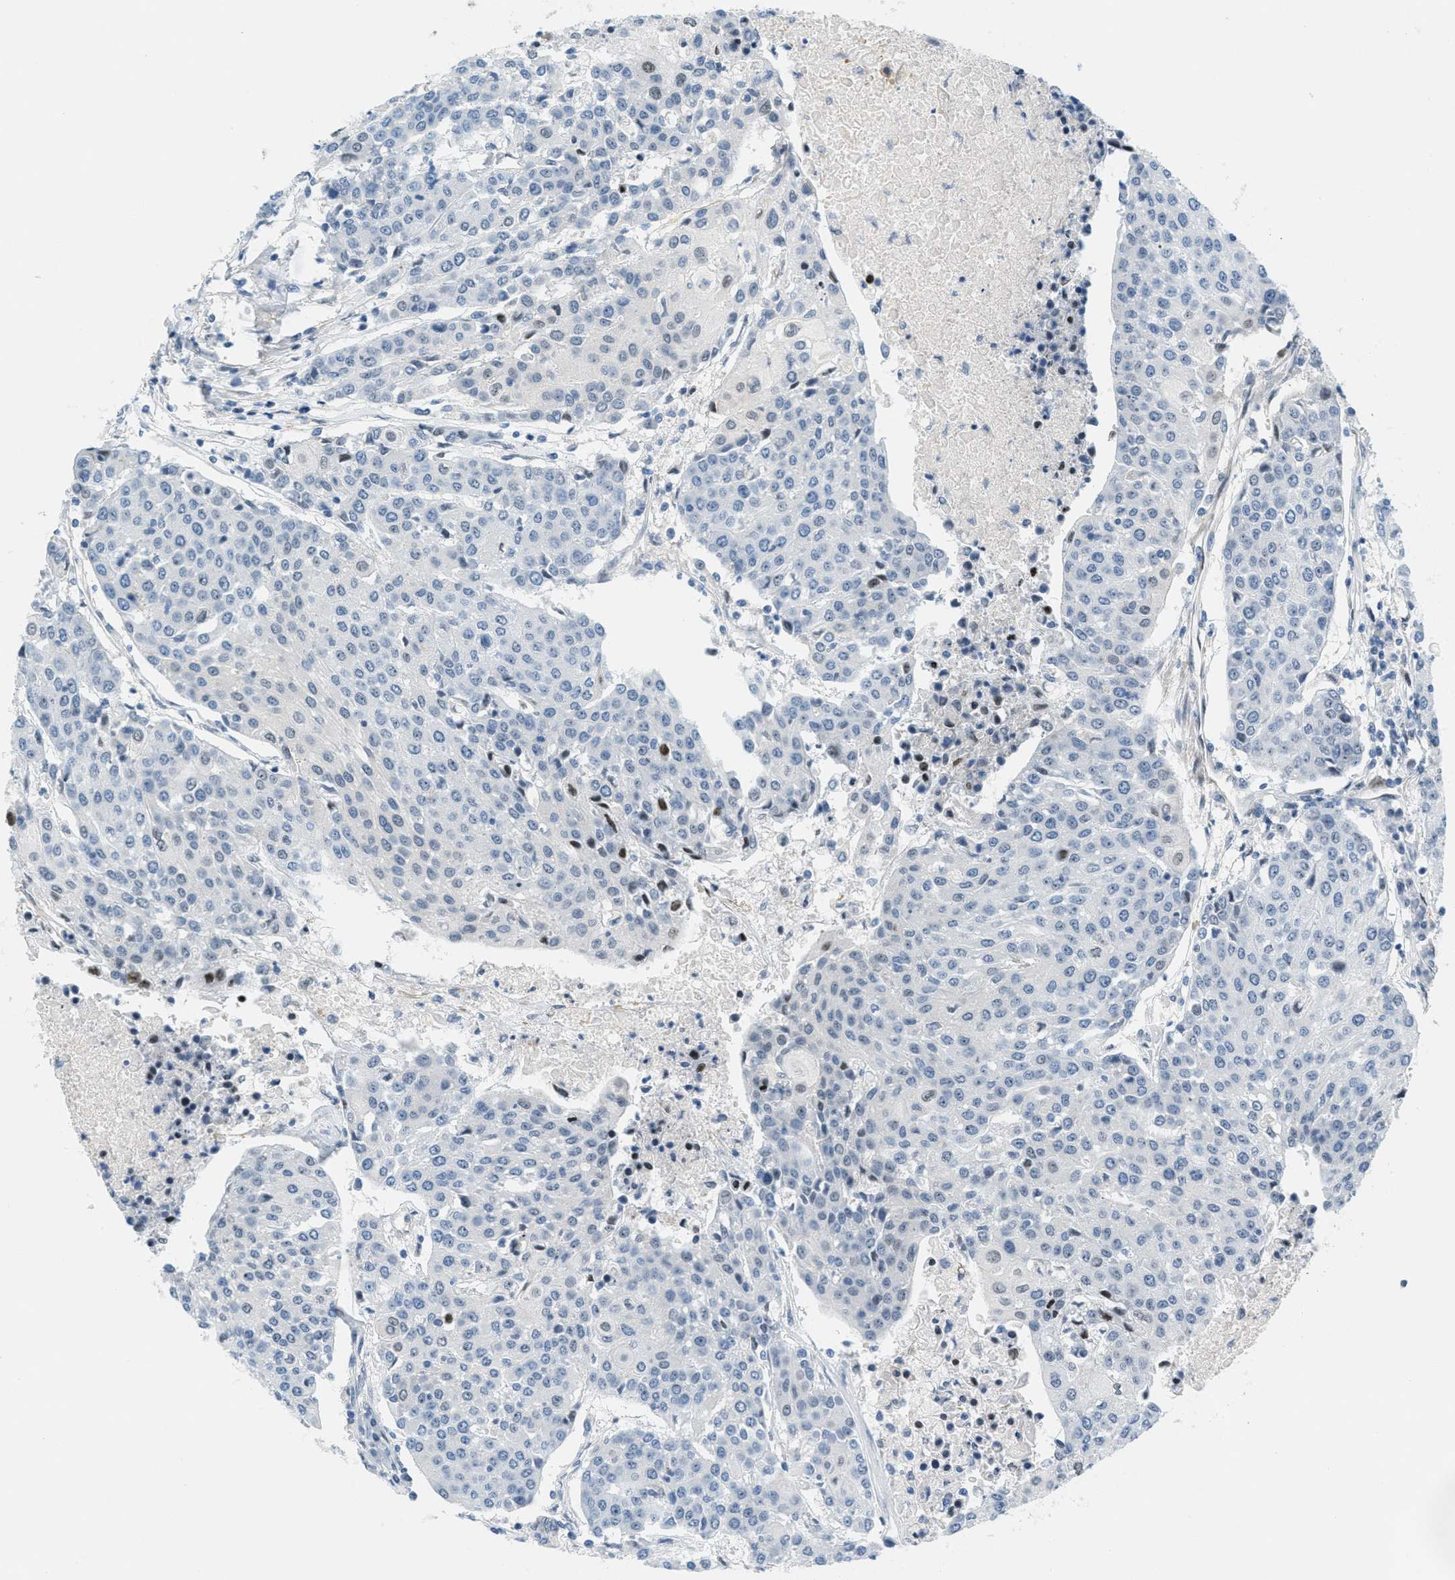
{"staining": {"intensity": "negative", "quantity": "none", "location": "none"}, "tissue": "urothelial cancer", "cell_type": "Tumor cells", "image_type": "cancer", "snomed": [{"axis": "morphology", "description": "Urothelial carcinoma, High grade"}, {"axis": "topography", "description": "Urinary bladder"}], "caption": "Urothelial cancer stained for a protein using immunohistochemistry (IHC) reveals no positivity tumor cells.", "gene": "ZDHHC23", "patient": {"sex": "female", "age": 85}}